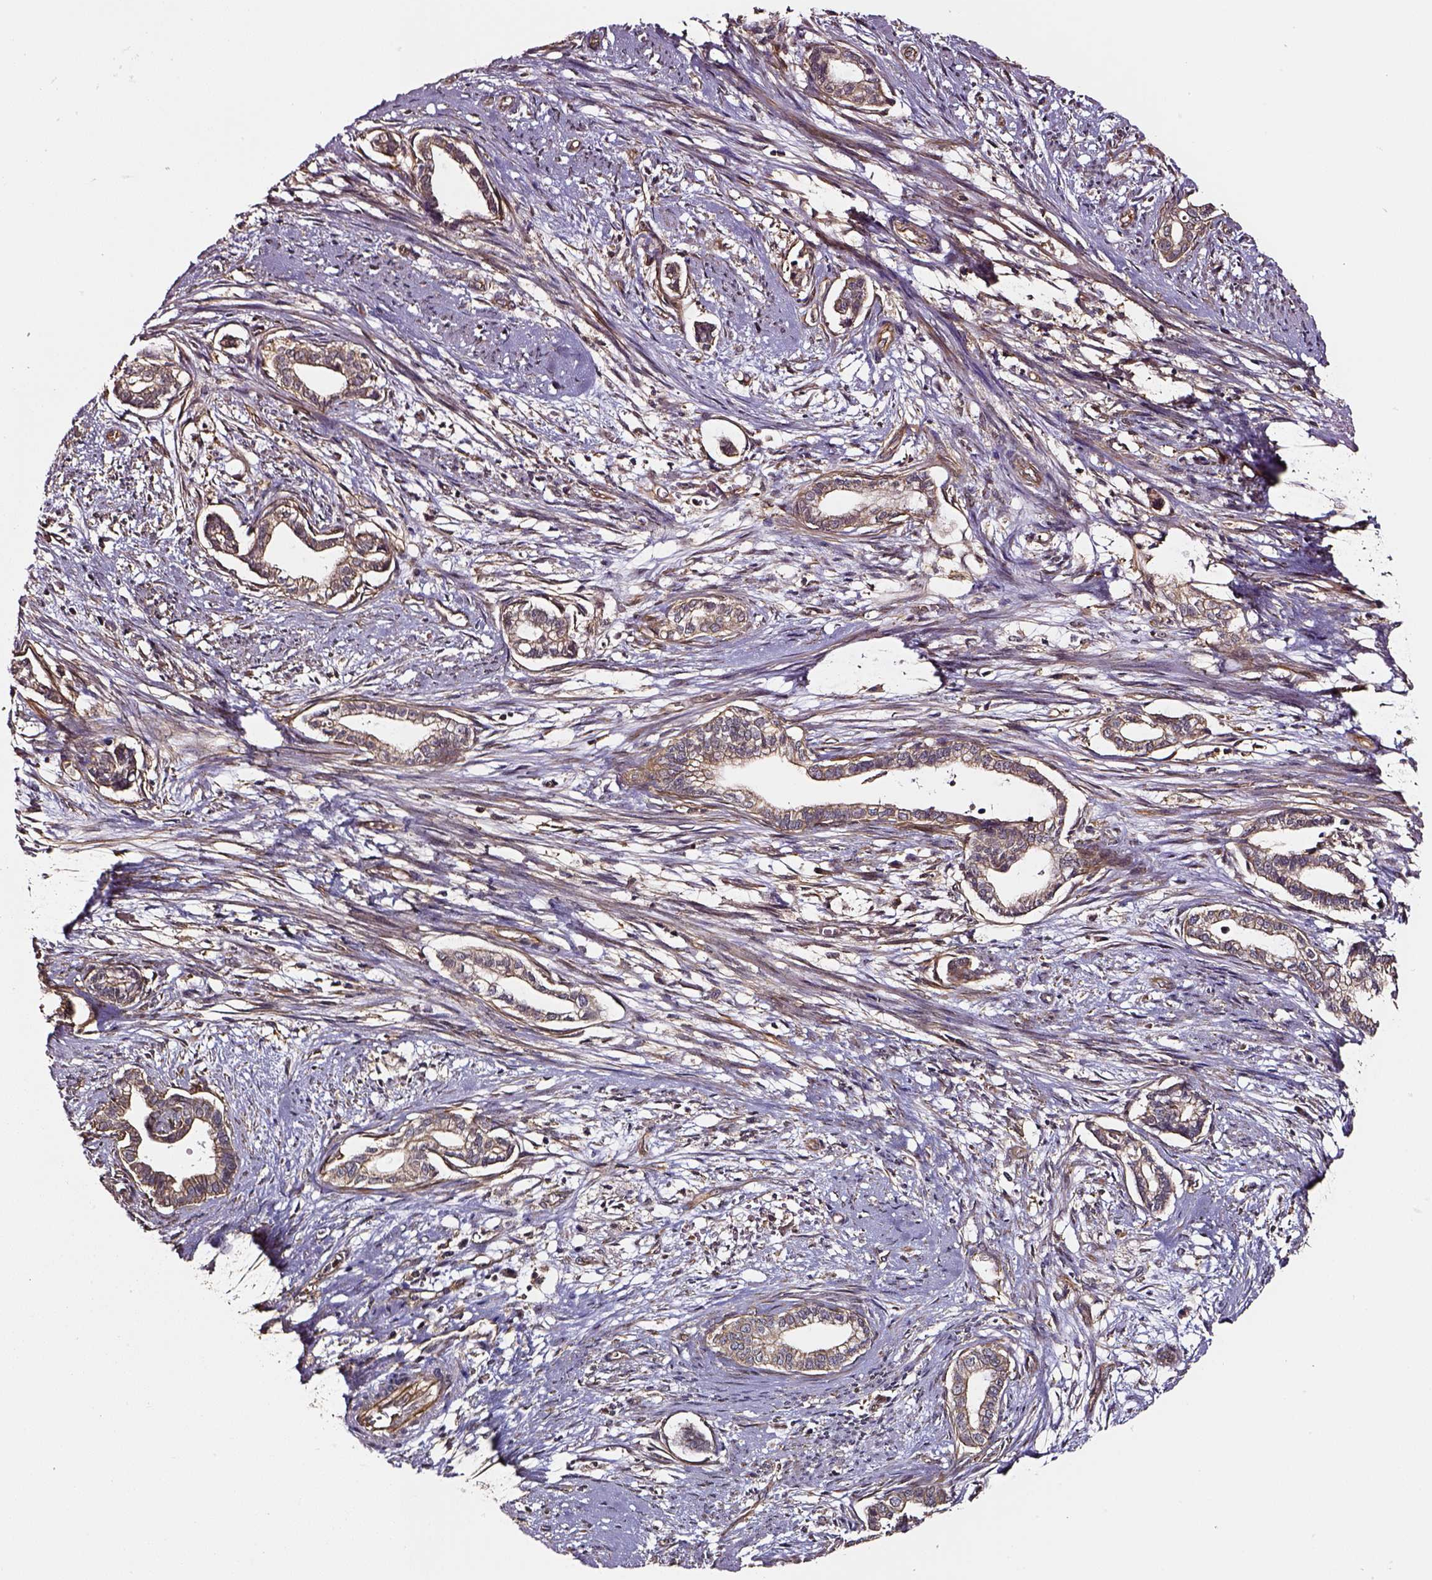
{"staining": {"intensity": "moderate", "quantity": ">75%", "location": "cytoplasmic/membranous"}, "tissue": "cervical cancer", "cell_type": "Tumor cells", "image_type": "cancer", "snomed": [{"axis": "morphology", "description": "Adenocarcinoma, NOS"}, {"axis": "topography", "description": "Cervix"}], "caption": "Immunohistochemistry (DAB (3,3'-diaminobenzidine)) staining of cervical cancer (adenocarcinoma) reveals moderate cytoplasmic/membranous protein expression in approximately >75% of tumor cells.", "gene": "RASSF5", "patient": {"sex": "female", "age": 62}}